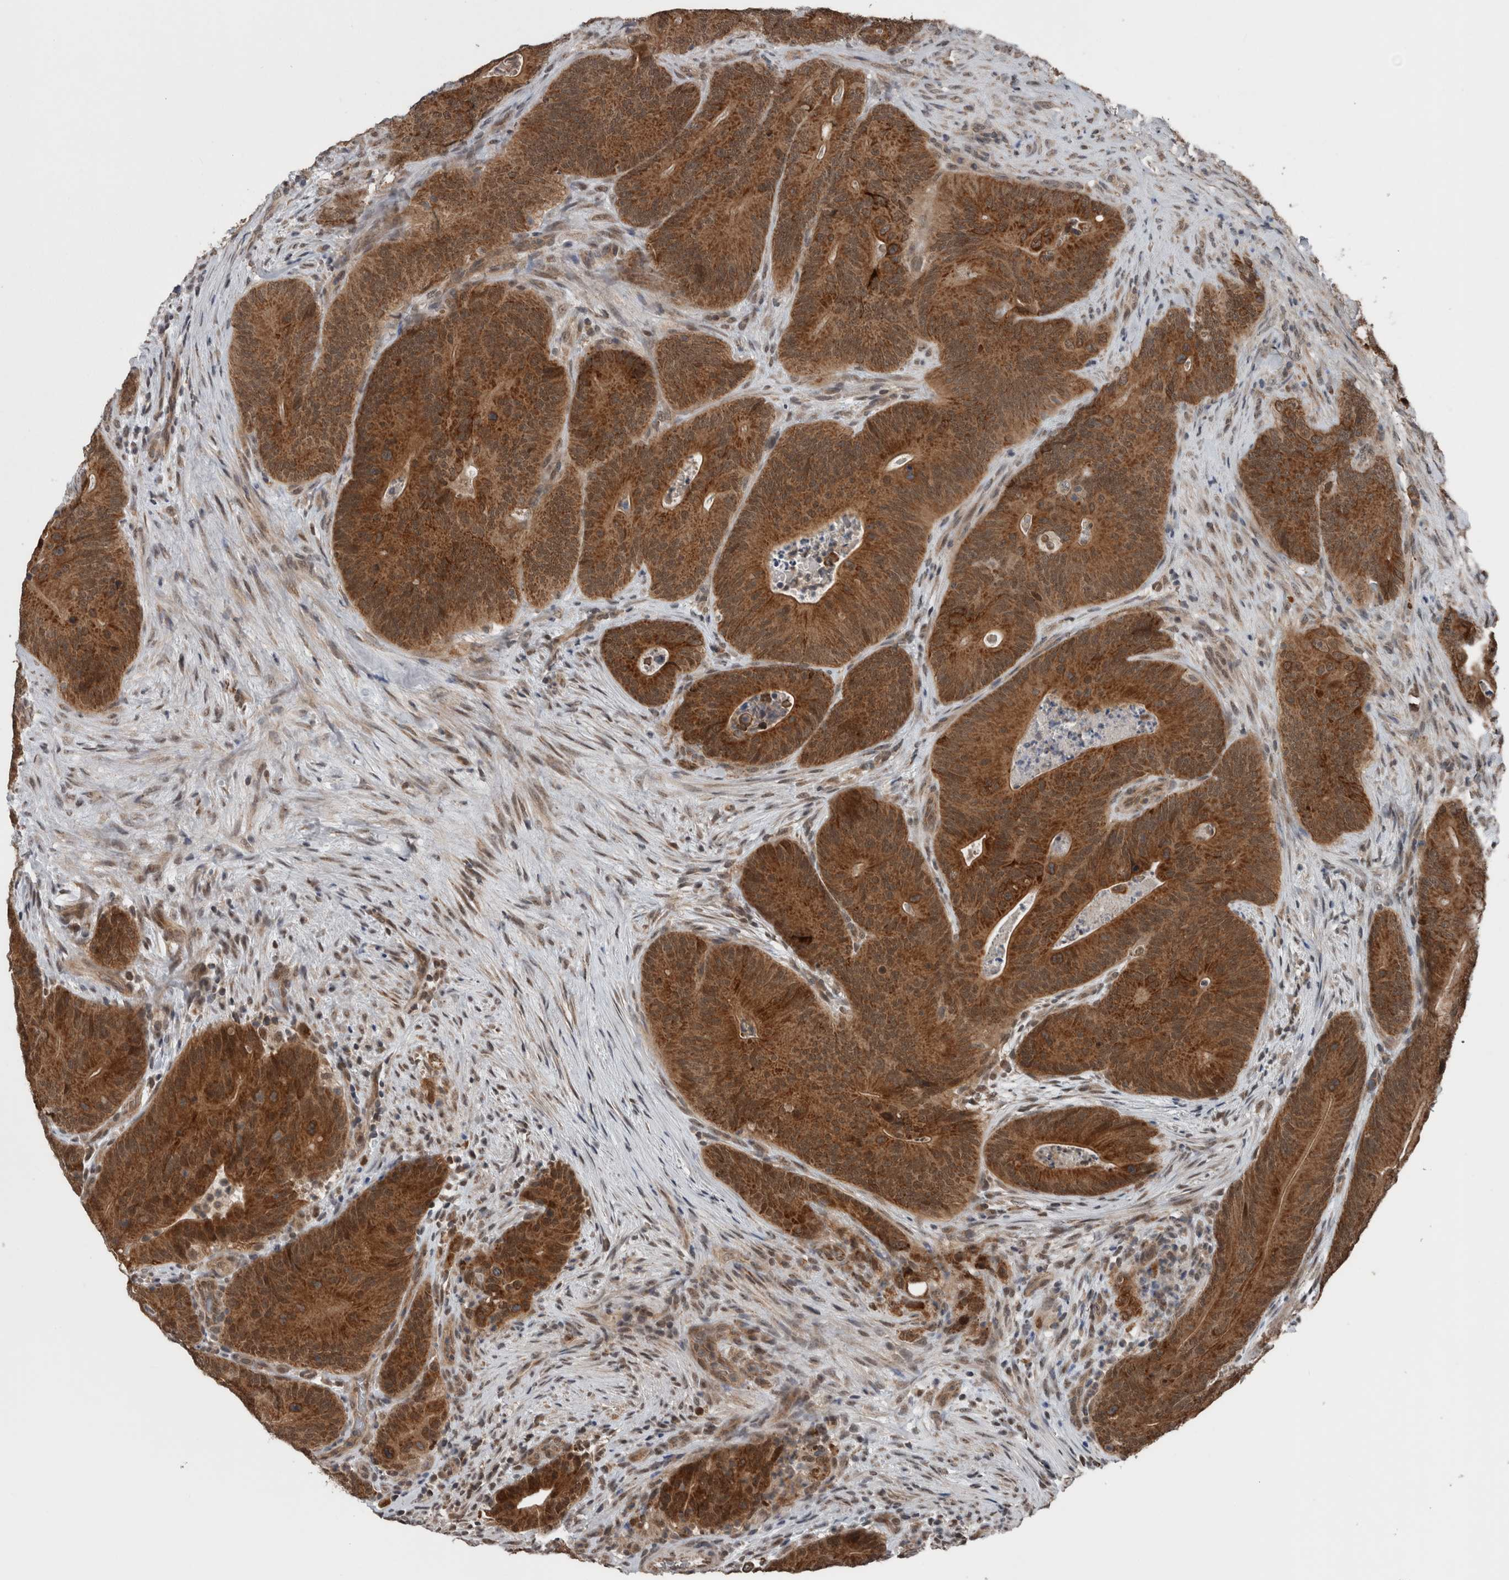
{"staining": {"intensity": "strong", "quantity": ">75%", "location": "cytoplasmic/membranous"}, "tissue": "colorectal cancer", "cell_type": "Tumor cells", "image_type": "cancer", "snomed": [{"axis": "morphology", "description": "Normal tissue, NOS"}, {"axis": "topography", "description": "Colon"}], "caption": "About >75% of tumor cells in colorectal cancer exhibit strong cytoplasmic/membranous protein positivity as visualized by brown immunohistochemical staining.", "gene": "ENY2", "patient": {"sex": "female", "age": 82}}